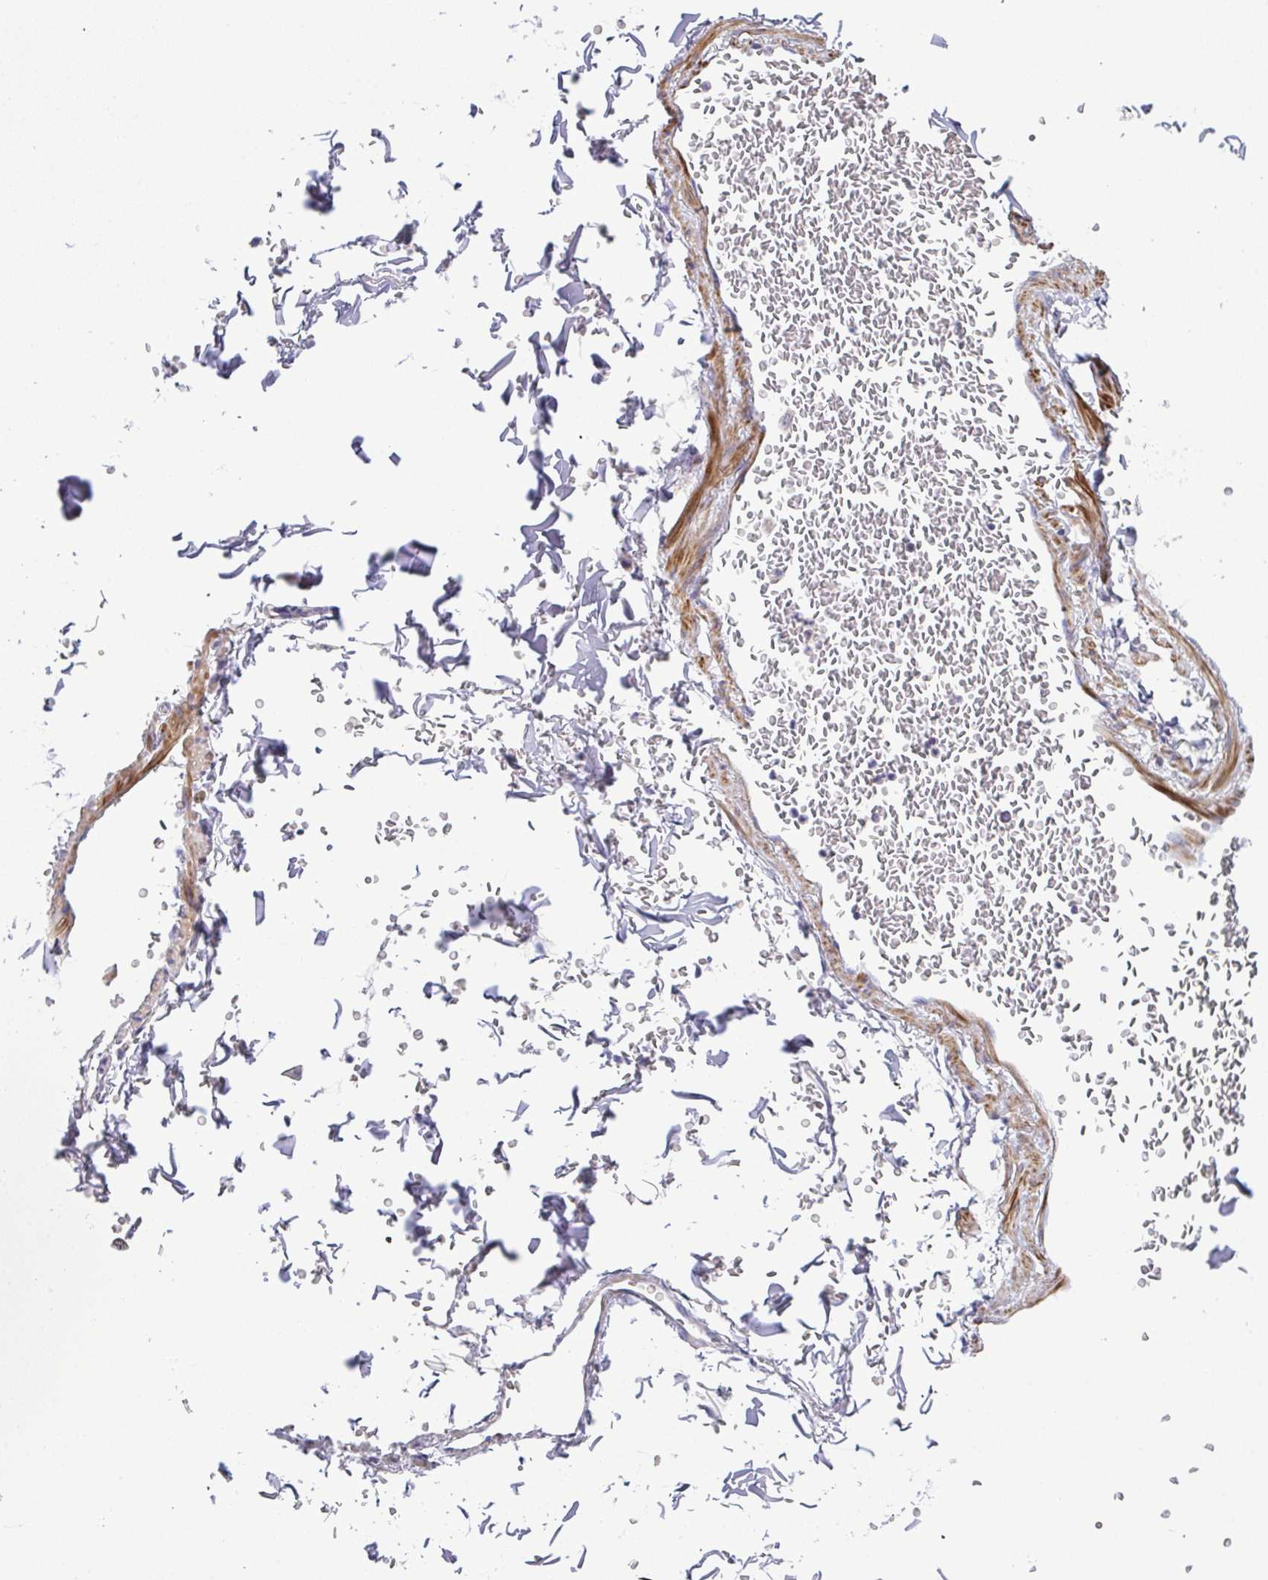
{"staining": {"intensity": "negative", "quantity": "none", "location": "none"}, "tissue": "adipose tissue", "cell_type": "Adipocytes", "image_type": "normal", "snomed": [{"axis": "morphology", "description": "Normal tissue, NOS"}, {"axis": "topography", "description": "Cartilage tissue"}, {"axis": "topography", "description": "Bronchus"}, {"axis": "topography", "description": "Peripheral nerve tissue"}], "caption": "Histopathology image shows no protein staining in adipocytes of unremarkable adipose tissue. (DAB (3,3'-diaminobenzidine) IHC, high magnification).", "gene": "CFAP97D1", "patient": {"sex": "male", "age": 67}}